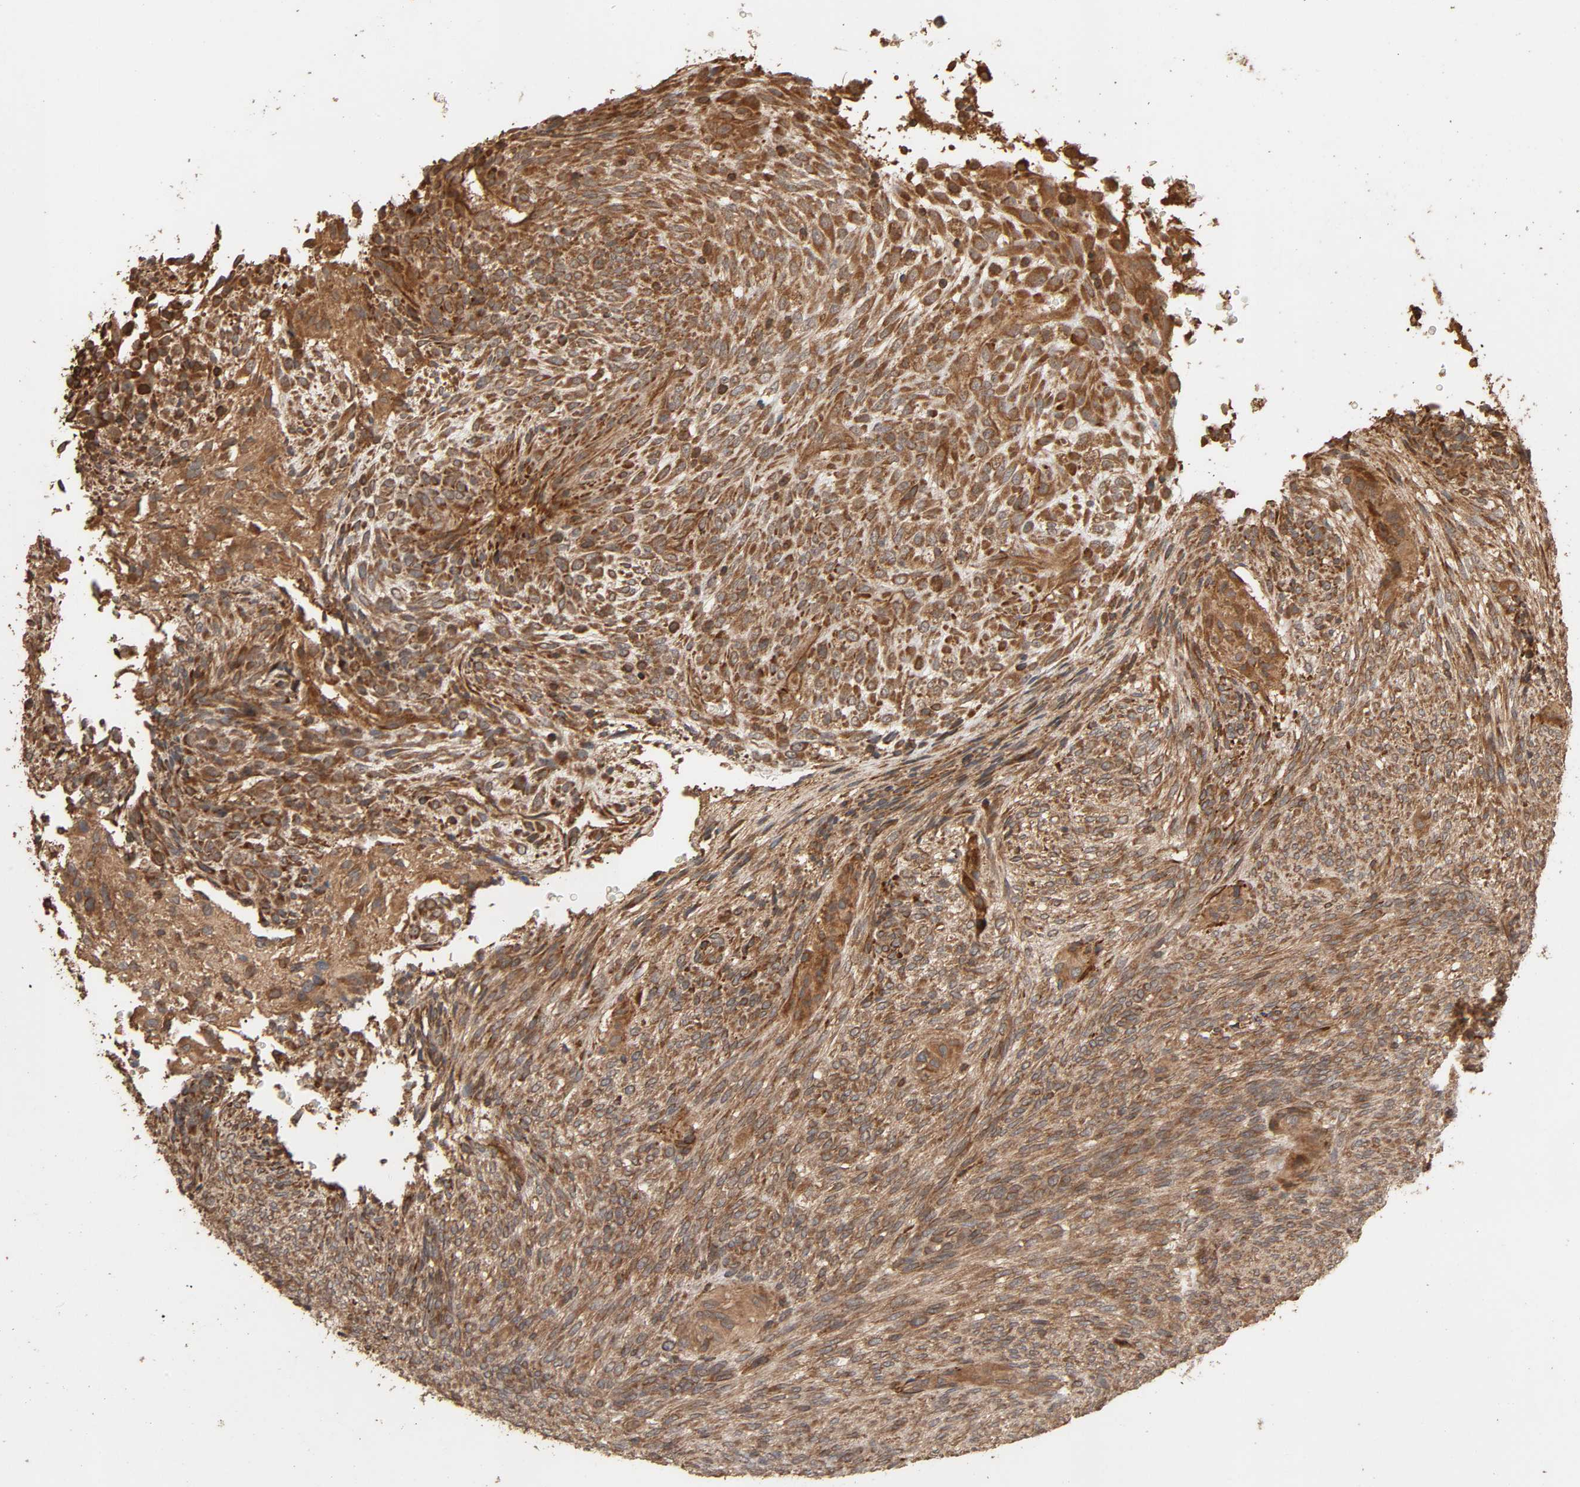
{"staining": {"intensity": "moderate", "quantity": ">75%", "location": "cytoplasmic/membranous"}, "tissue": "glioma", "cell_type": "Tumor cells", "image_type": "cancer", "snomed": [{"axis": "morphology", "description": "Glioma, malignant, High grade"}, {"axis": "topography", "description": "Cerebral cortex"}], "caption": "An immunohistochemistry (IHC) photomicrograph of tumor tissue is shown. Protein staining in brown labels moderate cytoplasmic/membranous positivity in glioma within tumor cells.", "gene": "RPS6KA6", "patient": {"sex": "female", "age": 55}}